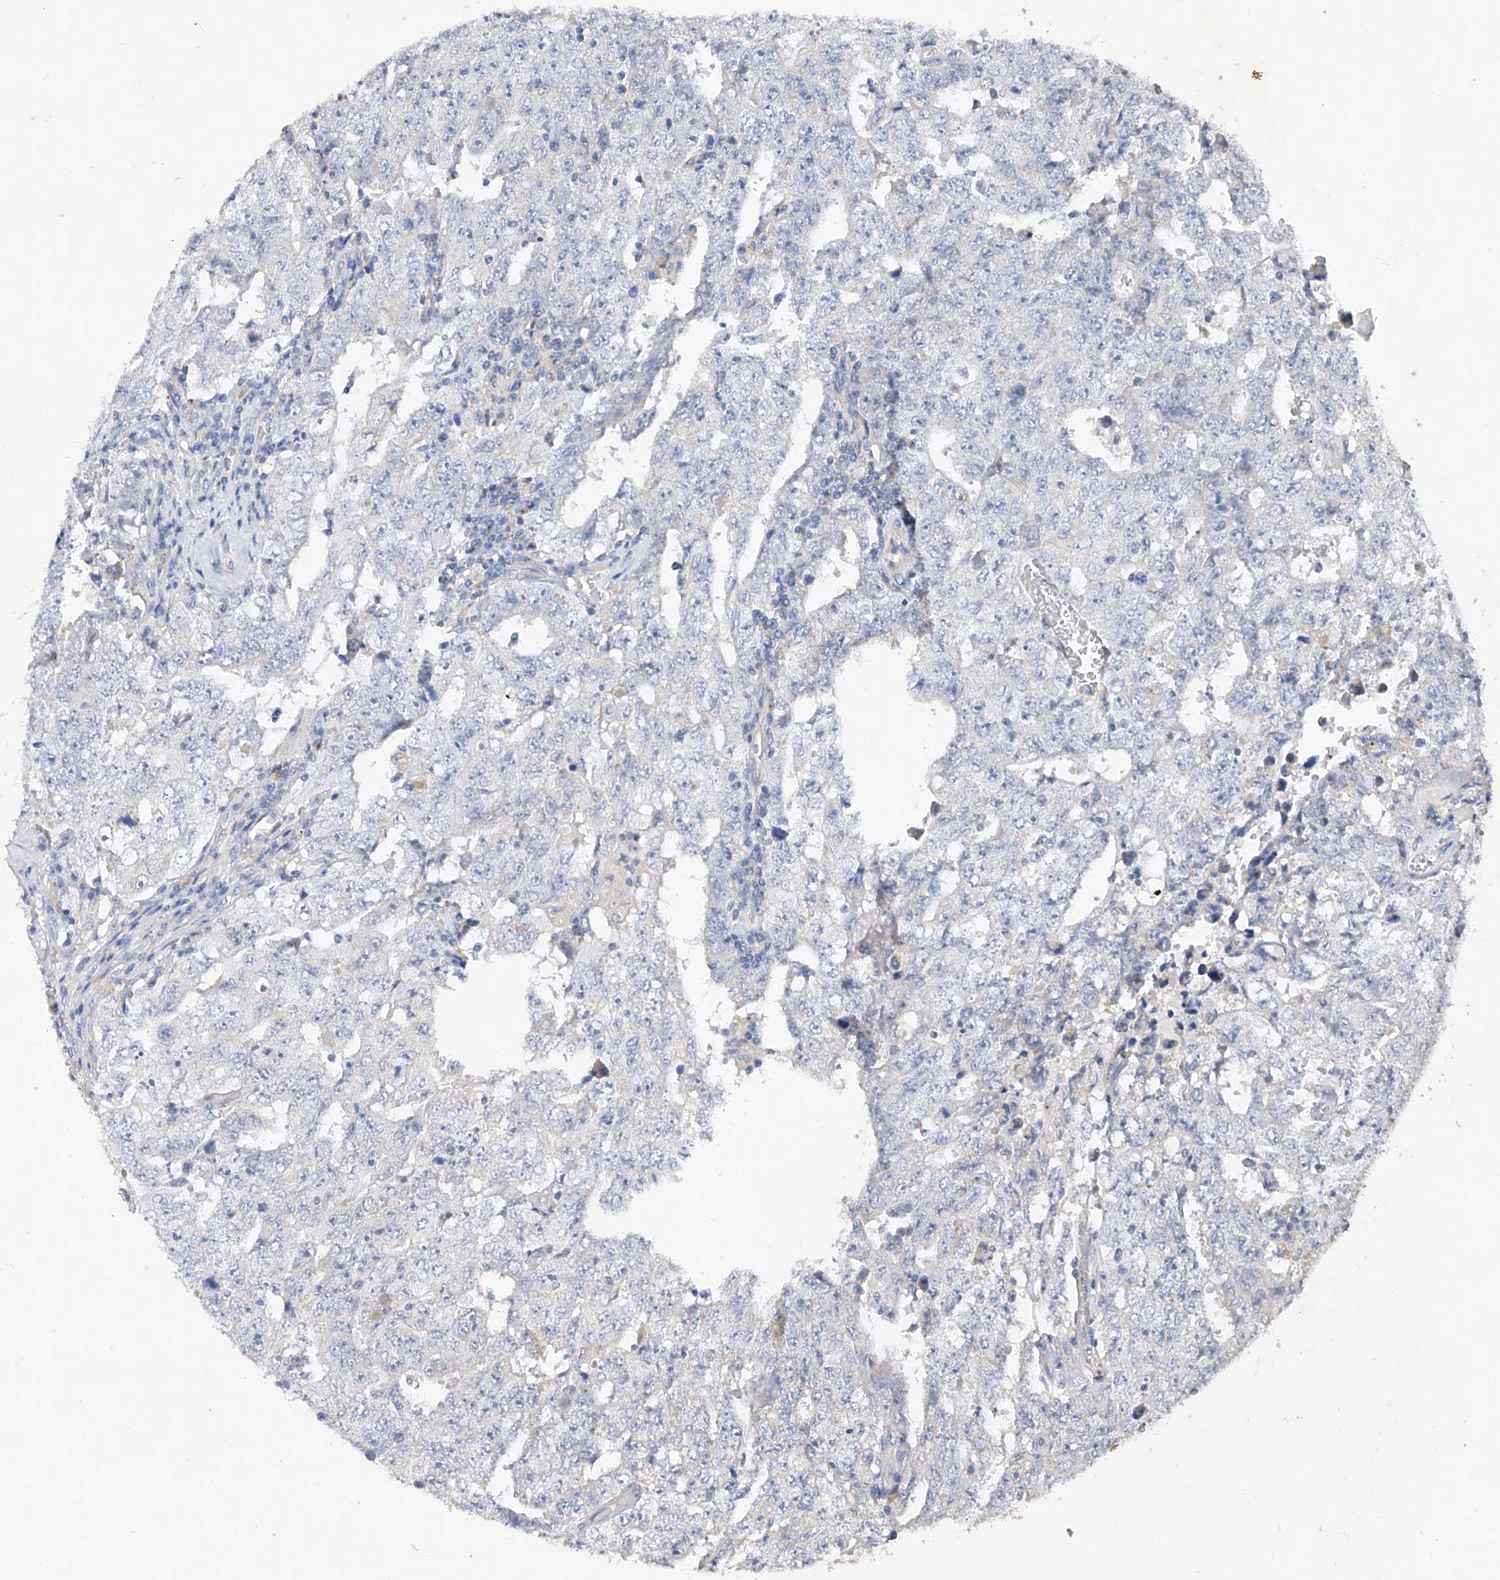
{"staining": {"intensity": "negative", "quantity": "none", "location": "none"}, "tissue": "testis cancer", "cell_type": "Tumor cells", "image_type": "cancer", "snomed": [{"axis": "morphology", "description": "Carcinoma, Embryonal, NOS"}, {"axis": "topography", "description": "Testis"}], "caption": "Histopathology image shows no protein expression in tumor cells of embryonal carcinoma (testis) tissue.", "gene": "AMD1", "patient": {"sex": "male", "age": 26}}